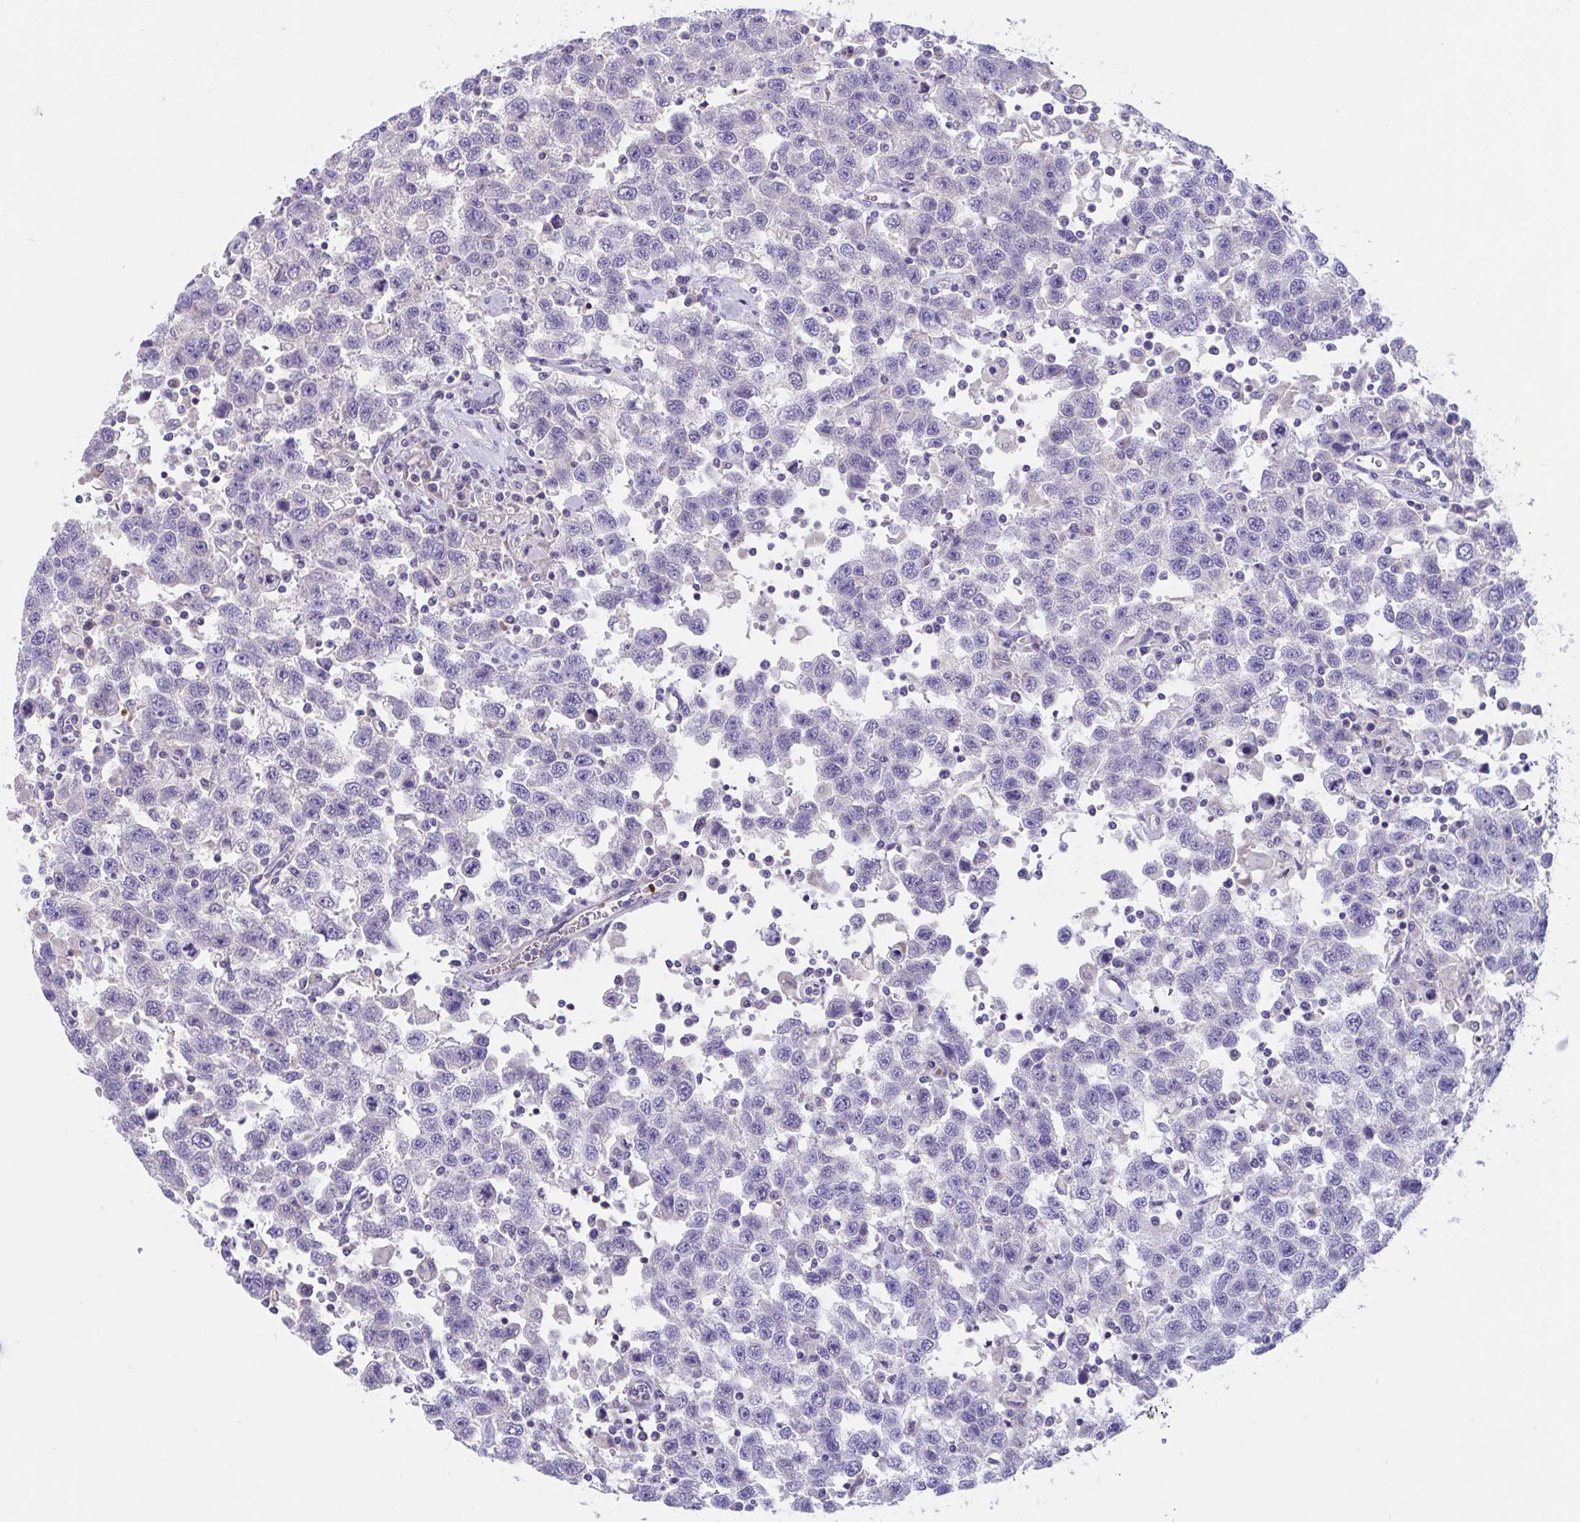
{"staining": {"intensity": "negative", "quantity": "none", "location": "none"}, "tissue": "testis cancer", "cell_type": "Tumor cells", "image_type": "cancer", "snomed": [{"axis": "morphology", "description": "Seminoma, NOS"}, {"axis": "topography", "description": "Testis"}], "caption": "Testis seminoma stained for a protein using immunohistochemistry exhibits no expression tumor cells.", "gene": "TTC30B", "patient": {"sex": "male", "age": 41}}